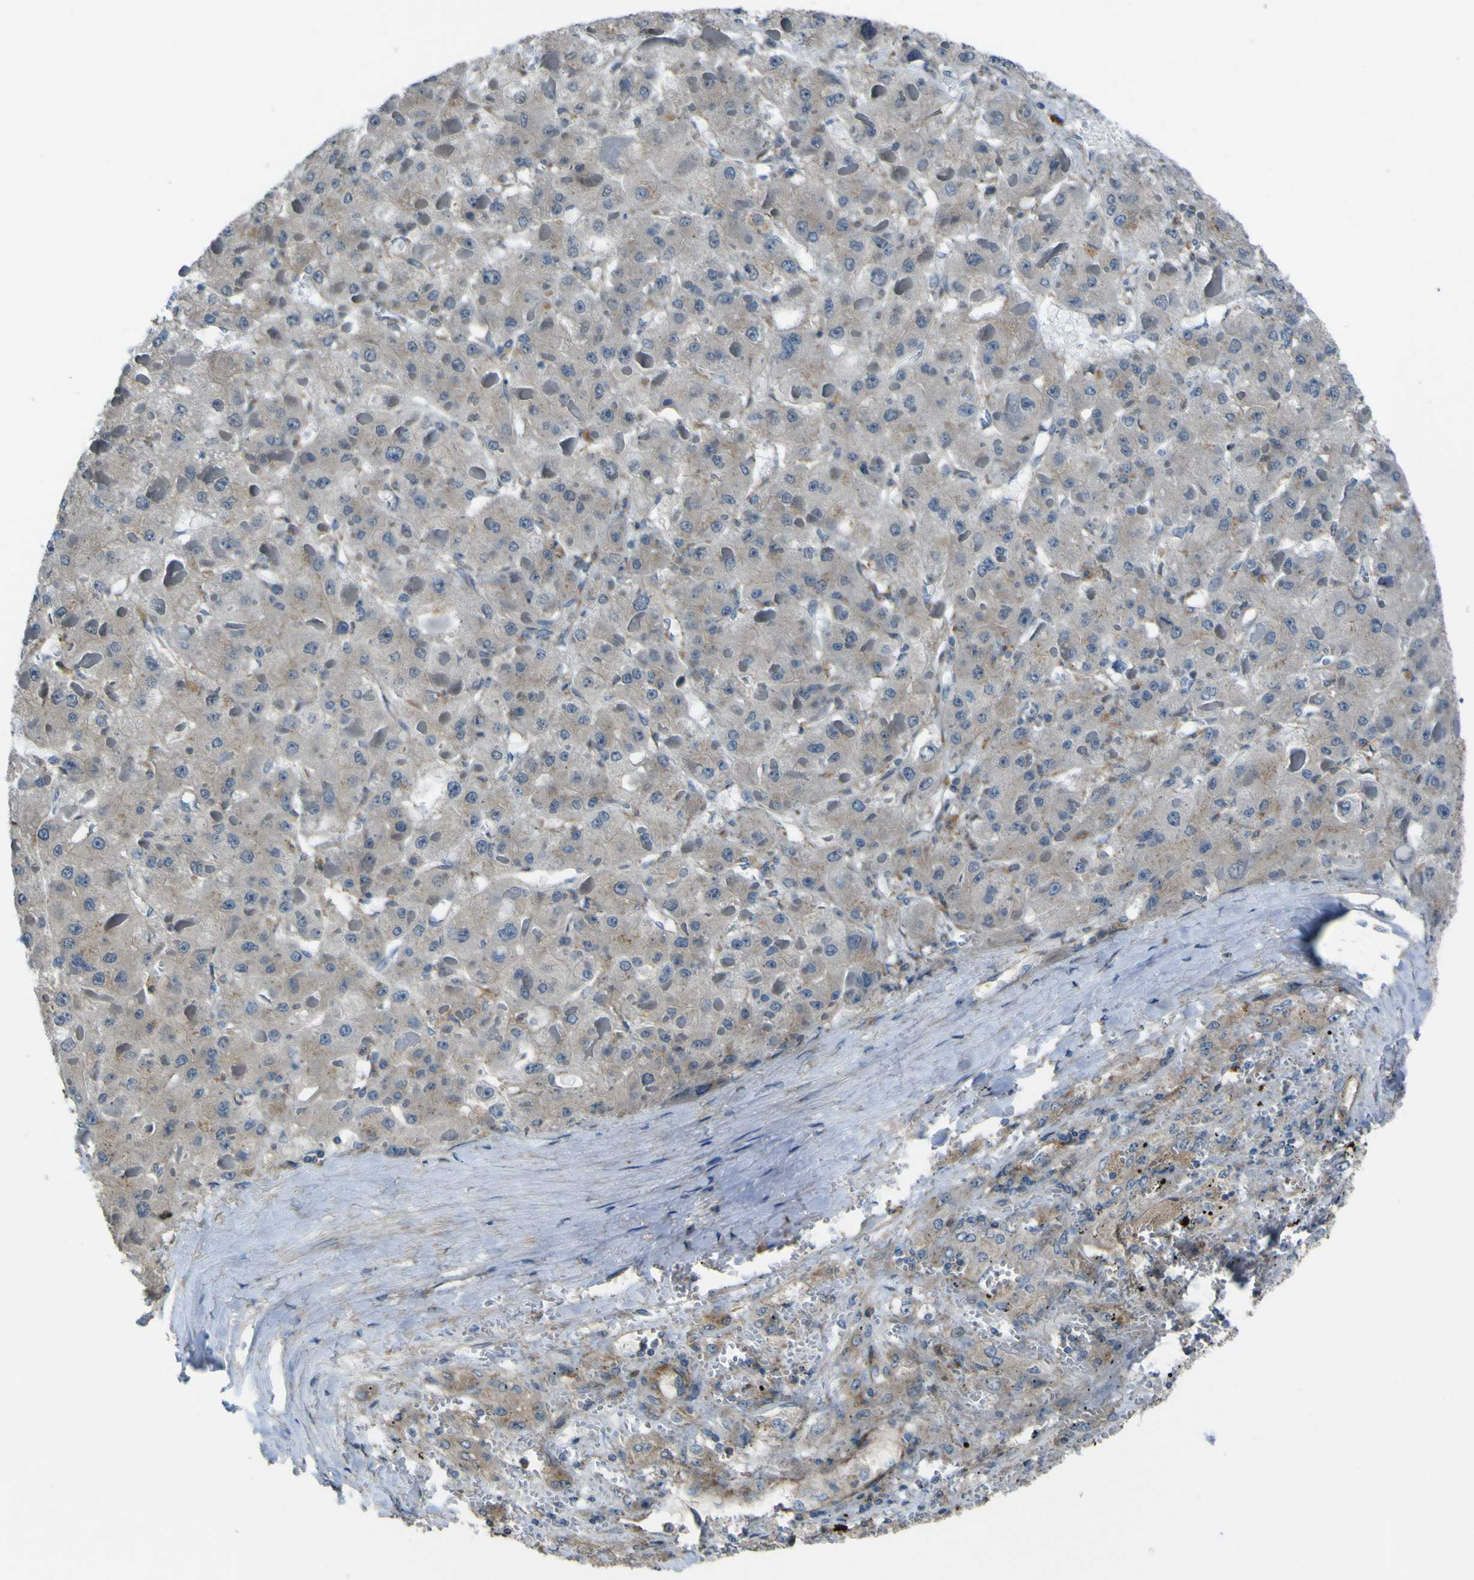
{"staining": {"intensity": "negative", "quantity": "none", "location": "none"}, "tissue": "liver cancer", "cell_type": "Tumor cells", "image_type": "cancer", "snomed": [{"axis": "morphology", "description": "Carcinoma, Hepatocellular, NOS"}, {"axis": "topography", "description": "Liver"}], "caption": "Human liver cancer (hepatocellular carcinoma) stained for a protein using IHC displays no expression in tumor cells.", "gene": "NAALADL2", "patient": {"sex": "female", "age": 73}}